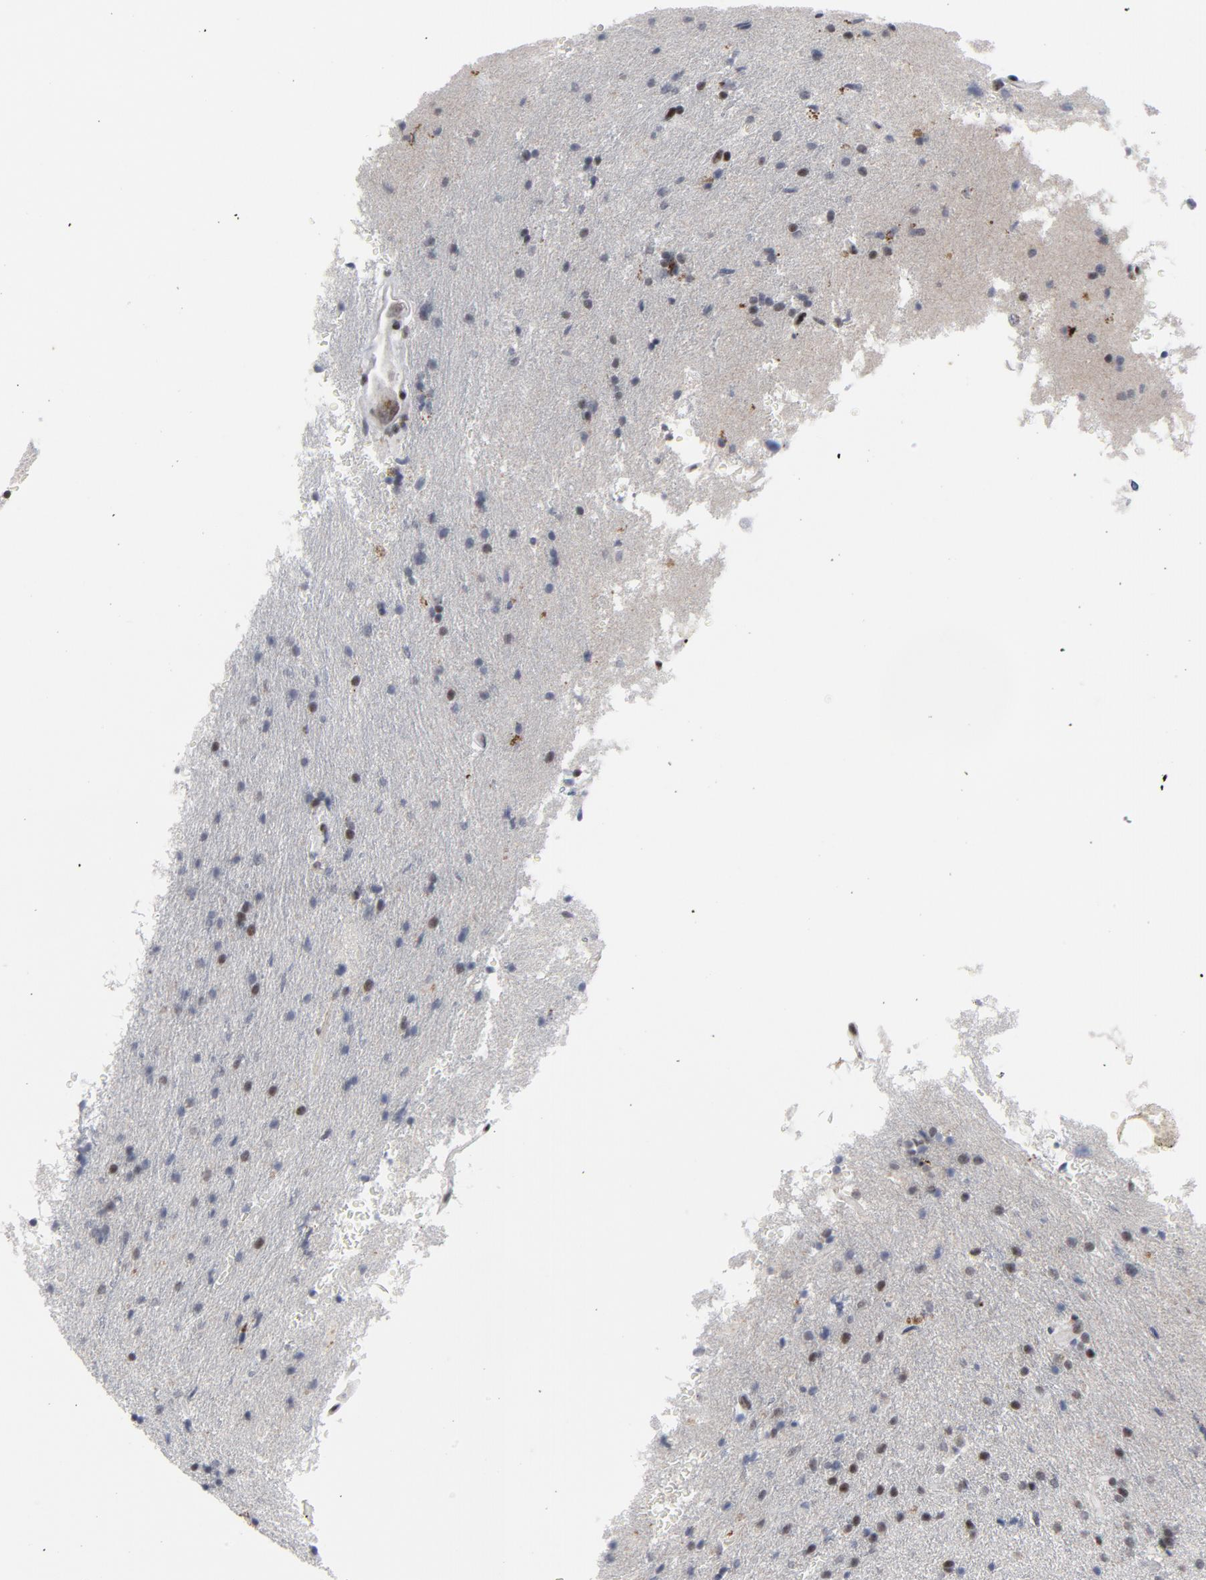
{"staining": {"intensity": "weak", "quantity": "25%-75%", "location": "nuclear"}, "tissue": "glioma", "cell_type": "Tumor cells", "image_type": "cancer", "snomed": [{"axis": "morphology", "description": "Glioma, malignant, High grade"}, {"axis": "topography", "description": "Brain"}], "caption": "Malignant glioma (high-grade) stained with DAB (3,3'-diaminobenzidine) immunohistochemistry exhibits low levels of weak nuclear positivity in approximately 25%-75% of tumor cells.", "gene": "GABPA", "patient": {"sex": "male", "age": 33}}